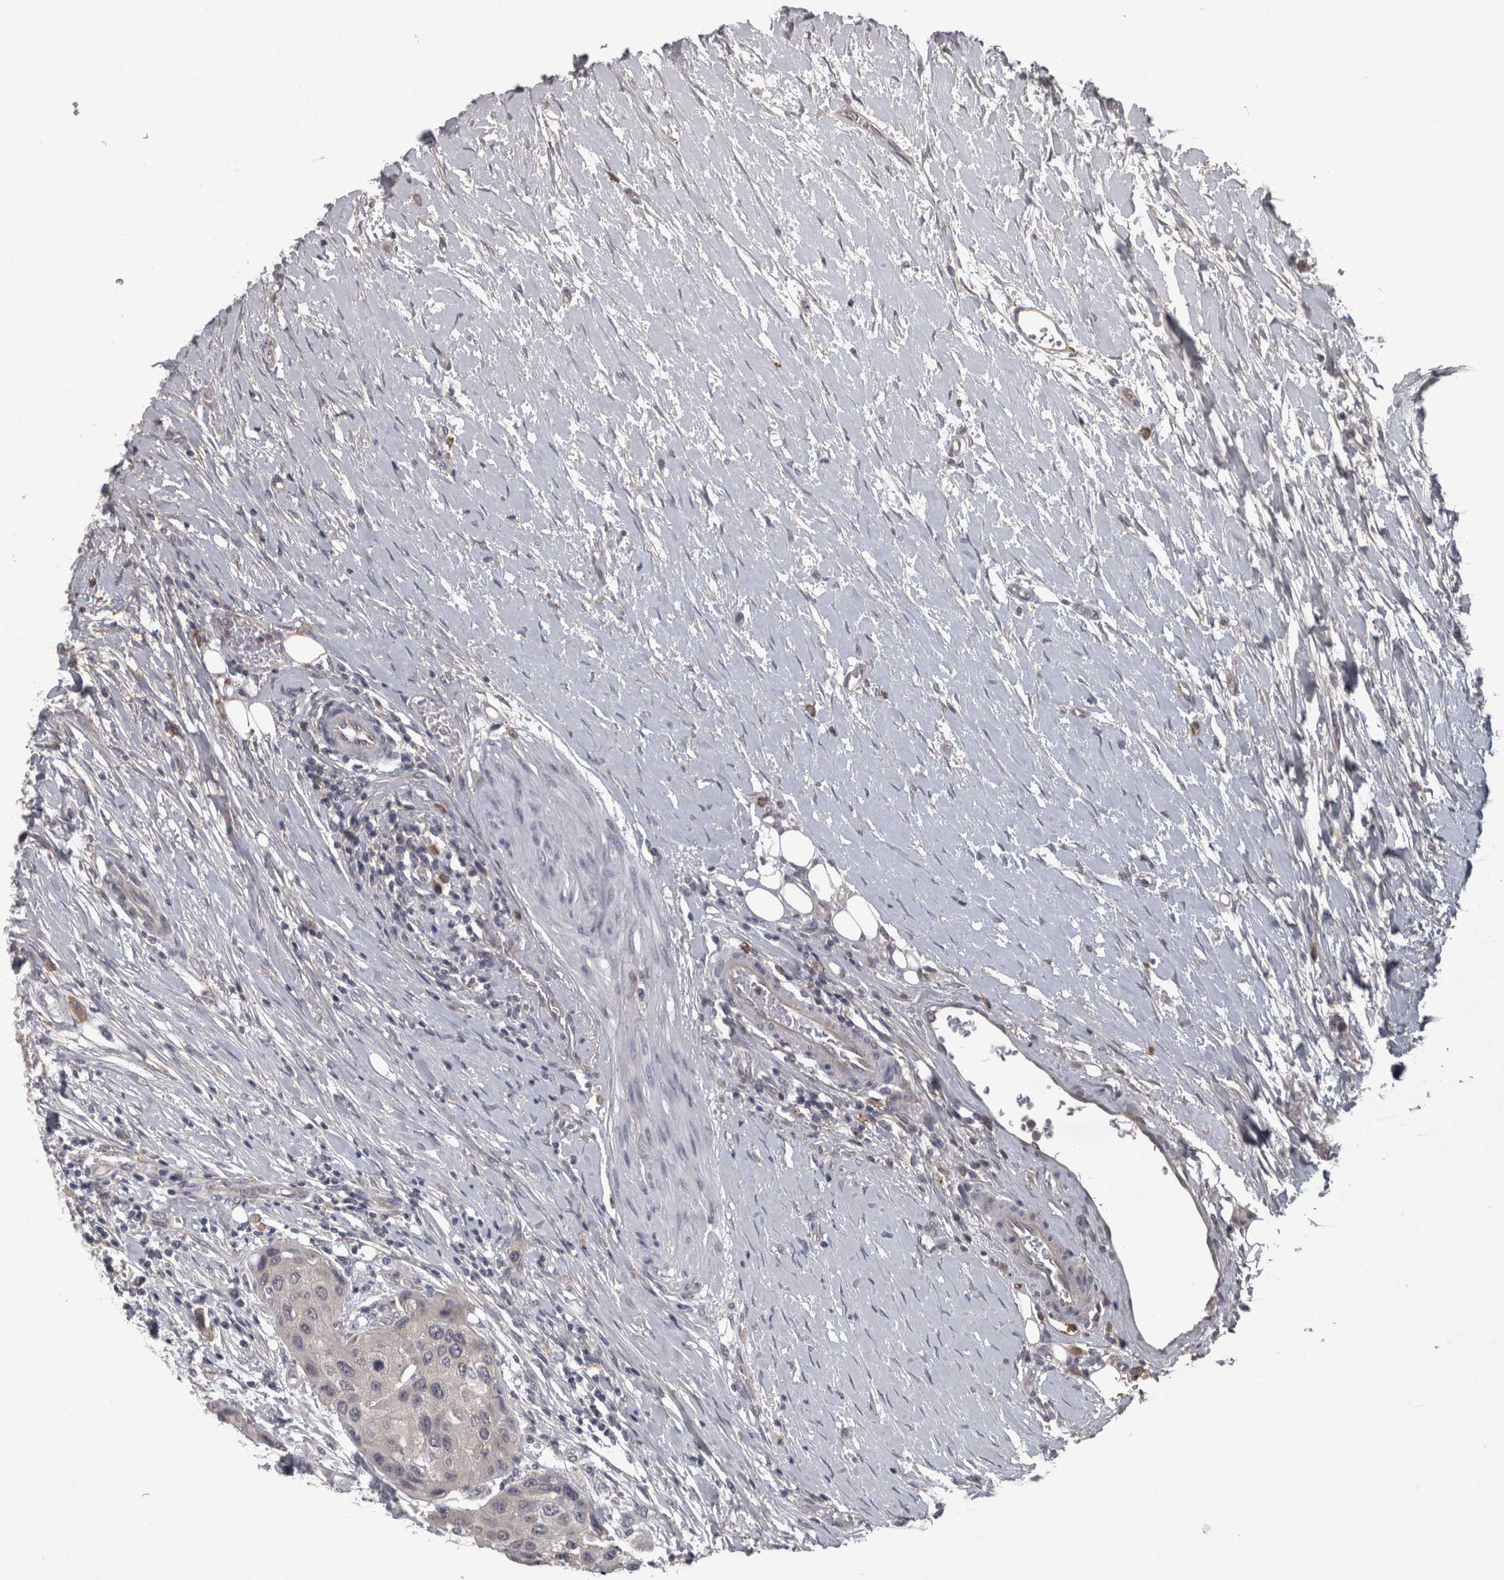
{"staining": {"intensity": "negative", "quantity": "none", "location": "none"}, "tissue": "urothelial cancer", "cell_type": "Tumor cells", "image_type": "cancer", "snomed": [{"axis": "morphology", "description": "Urothelial carcinoma, High grade"}, {"axis": "topography", "description": "Urinary bladder"}], "caption": "IHC histopathology image of human high-grade urothelial carcinoma stained for a protein (brown), which displays no expression in tumor cells.", "gene": "PON3", "patient": {"sex": "female", "age": 56}}